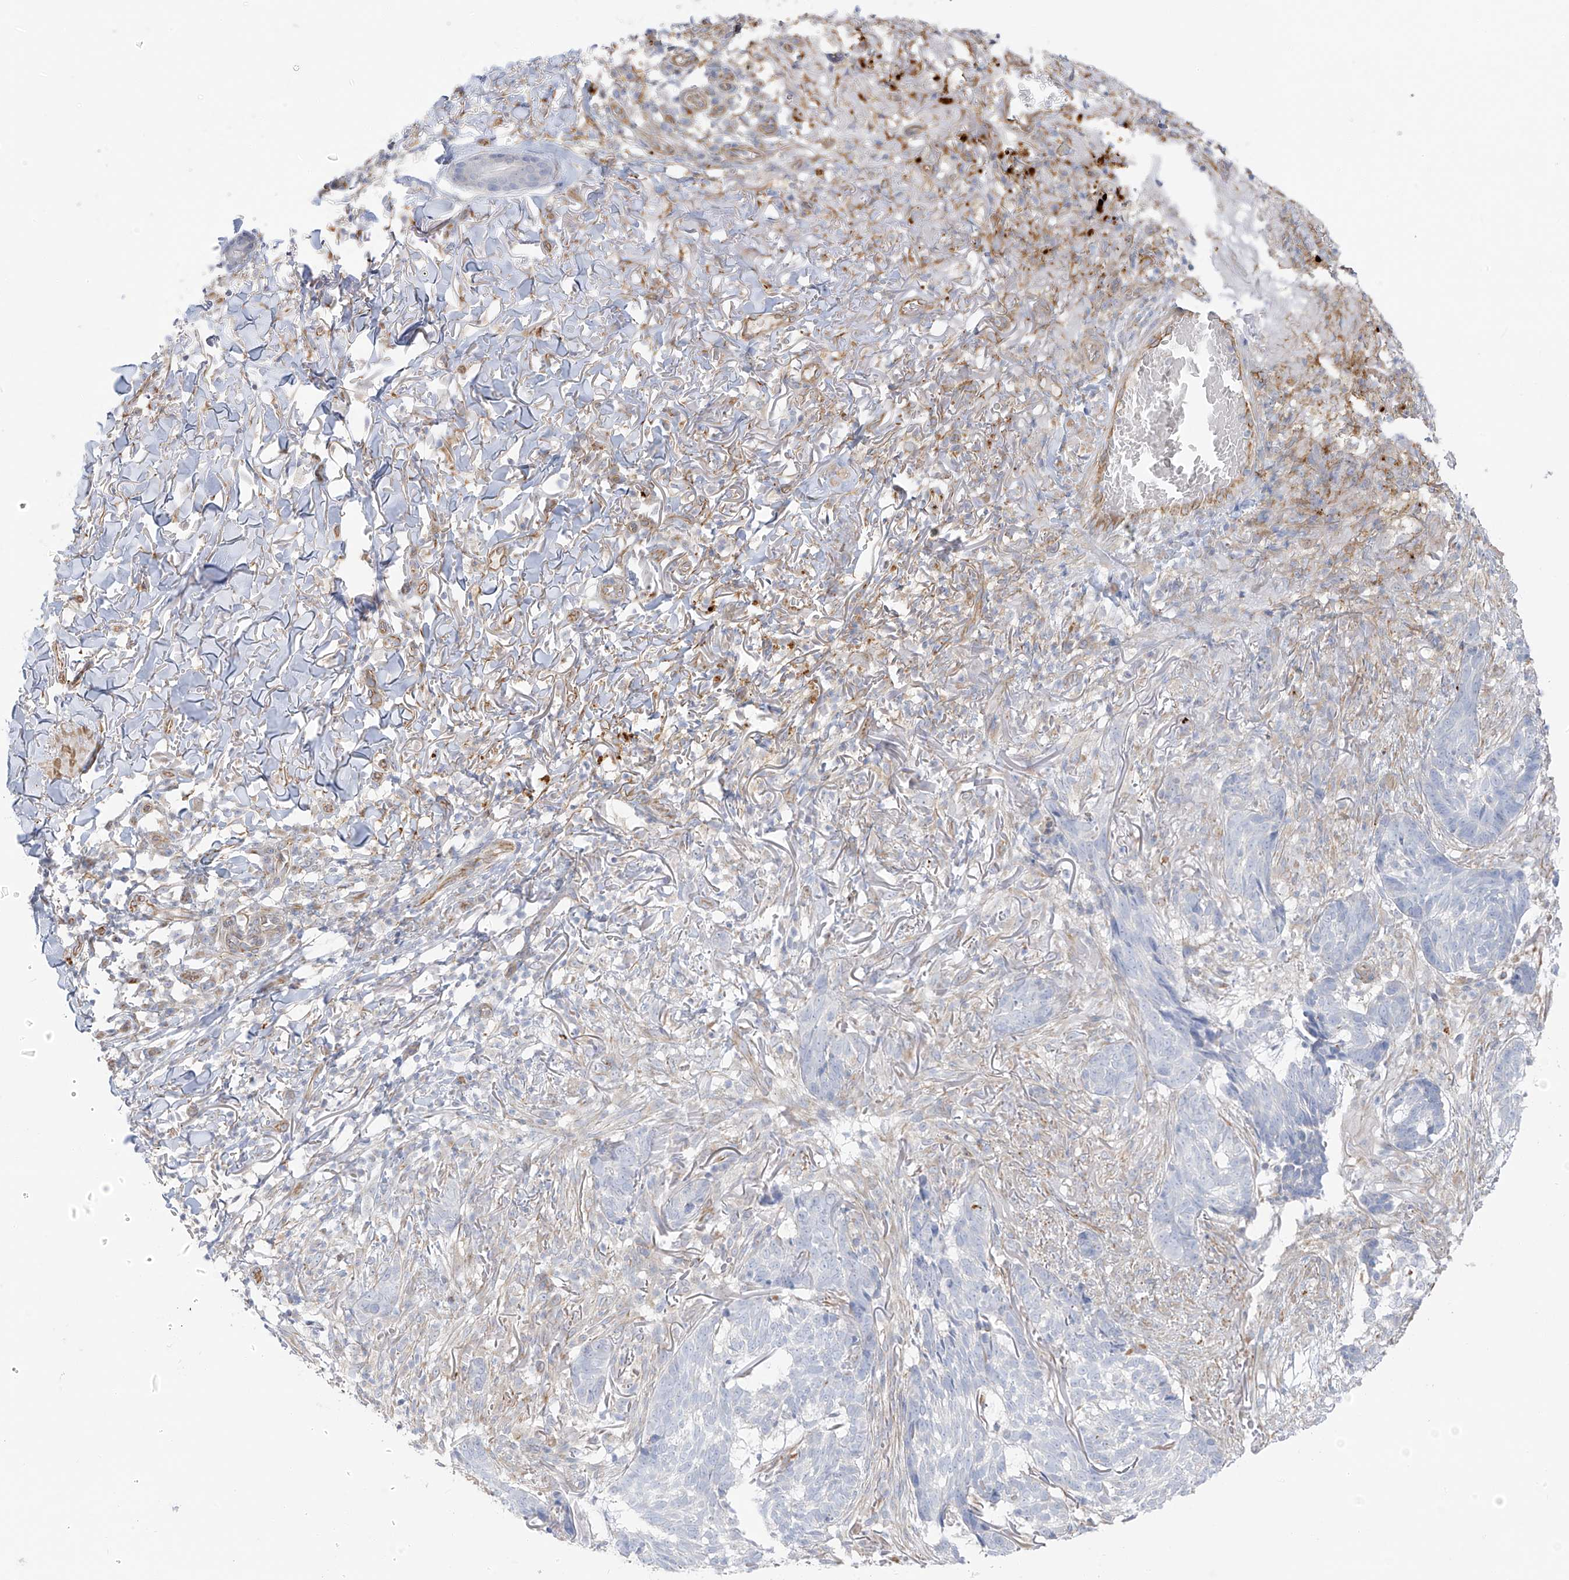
{"staining": {"intensity": "negative", "quantity": "none", "location": "none"}, "tissue": "skin cancer", "cell_type": "Tumor cells", "image_type": "cancer", "snomed": [{"axis": "morphology", "description": "Basal cell carcinoma"}, {"axis": "topography", "description": "Skin"}], "caption": "DAB immunohistochemical staining of skin cancer (basal cell carcinoma) exhibits no significant staining in tumor cells.", "gene": "TAL2", "patient": {"sex": "male", "age": 85}}